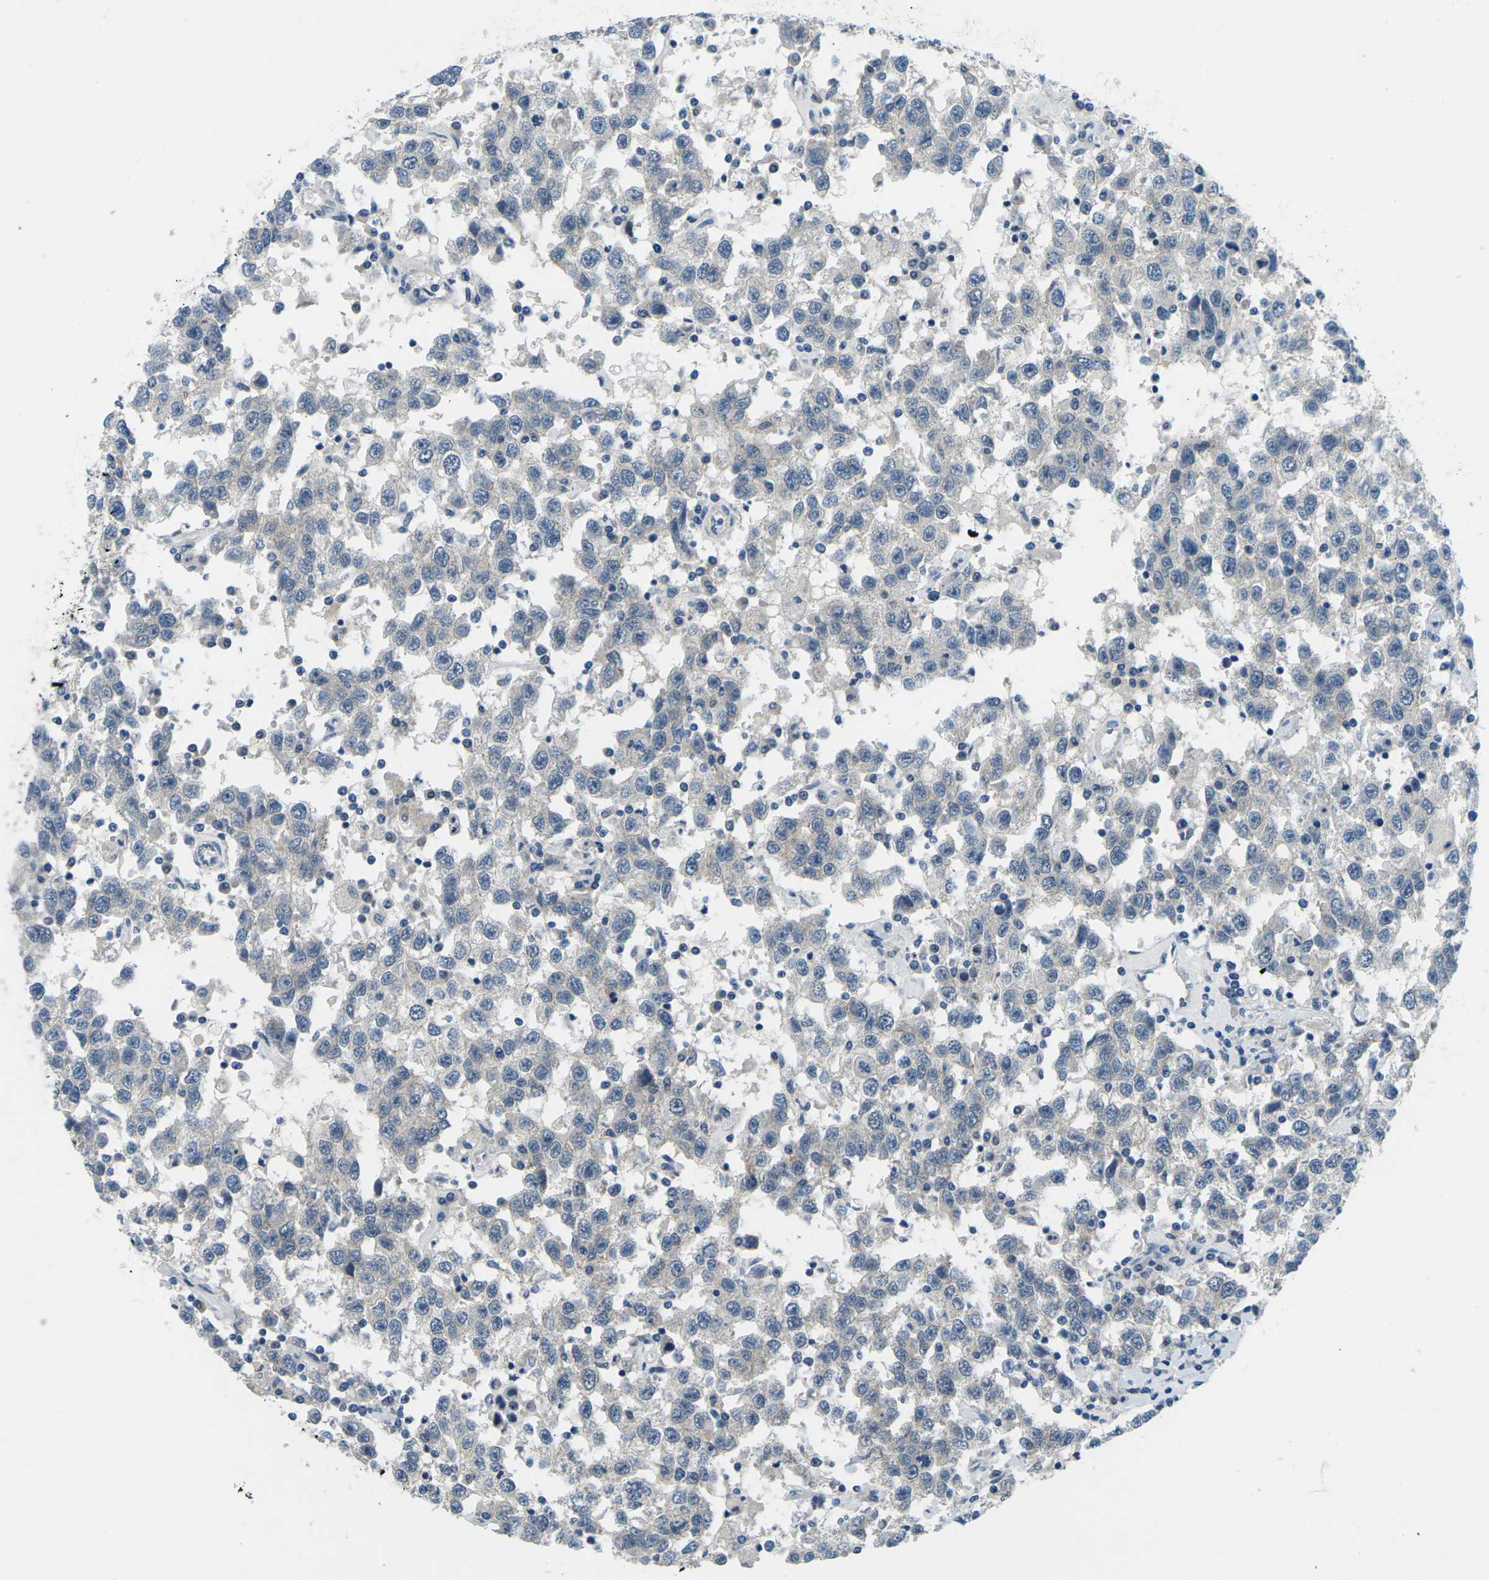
{"staining": {"intensity": "negative", "quantity": "none", "location": "none"}, "tissue": "testis cancer", "cell_type": "Tumor cells", "image_type": "cancer", "snomed": [{"axis": "morphology", "description": "Seminoma, NOS"}, {"axis": "topography", "description": "Testis"}], "caption": "The image displays no staining of tumor cells in testis cancer (seminoma). (Stains: DAB (3,3'-diaminobenzidine) immunohistochemistry with hematoxylin counter stain, Microscopy: brightfield microscopy at high magnification).", "gene": "CTNND1", "patient": {"sex": "male", "age": 41}}